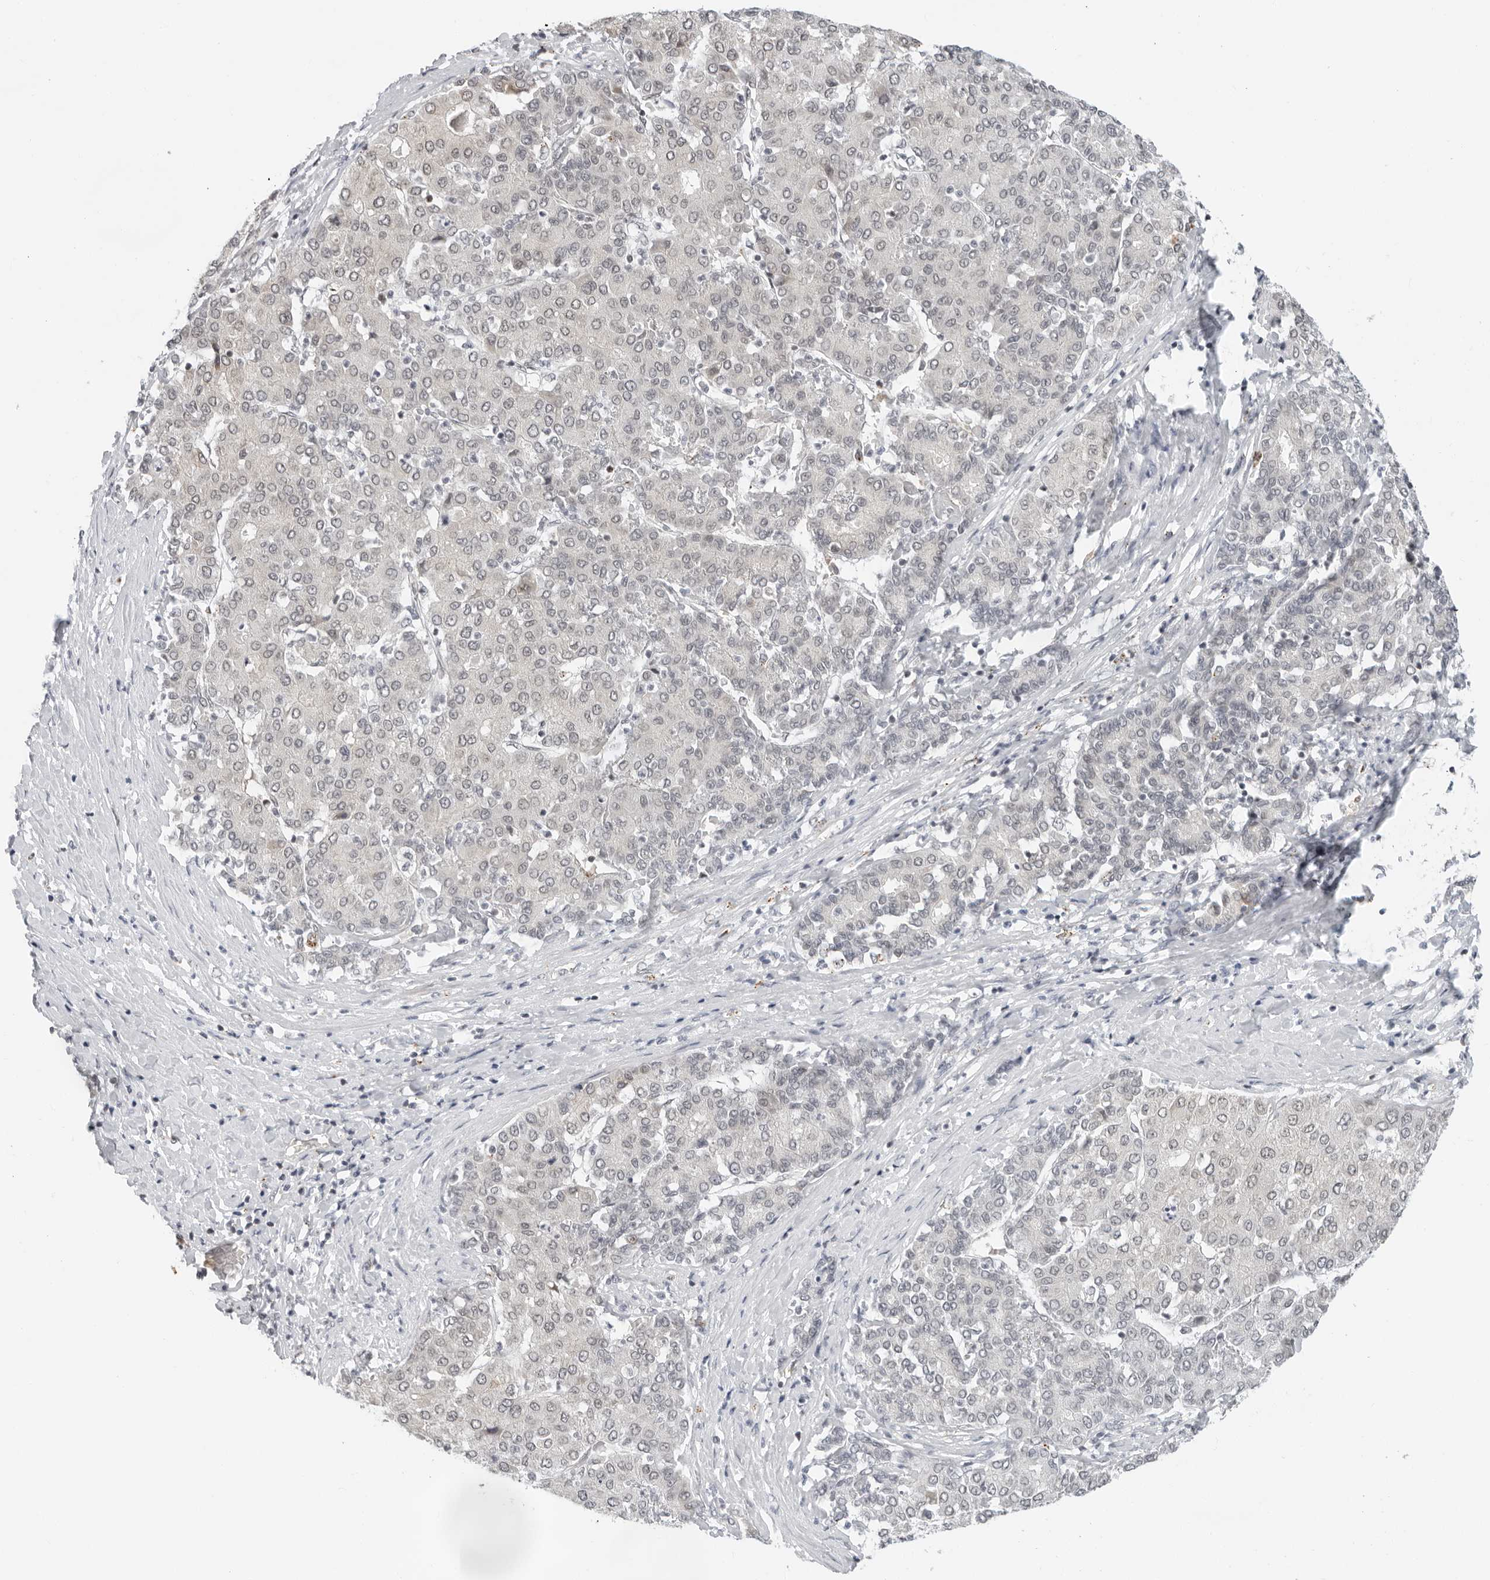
{"staining": {"intensity": "moderate", "quantity": "25%-75%", "location": "cytoplasmic/membranous,nuclear"}, "tissue": "liver cancer", "cell_type": "Tumor cells", "image_type": "cancer", "snomed": [{"axis": "morphology", "description": "Carcinoma, Hepatocellular, NOS"}, {"axis": "topography", "description": "Liver"}], "caption": "Moderate cytoplasmic/membranous and nuclear positivity is present in about 25%-75% of tumor cells in liver cancer. (DAB = brown stain, brightfield microscopy at high magnification).", "gene": "TOX4", "patient": {"sex": "male", "age": 65}}